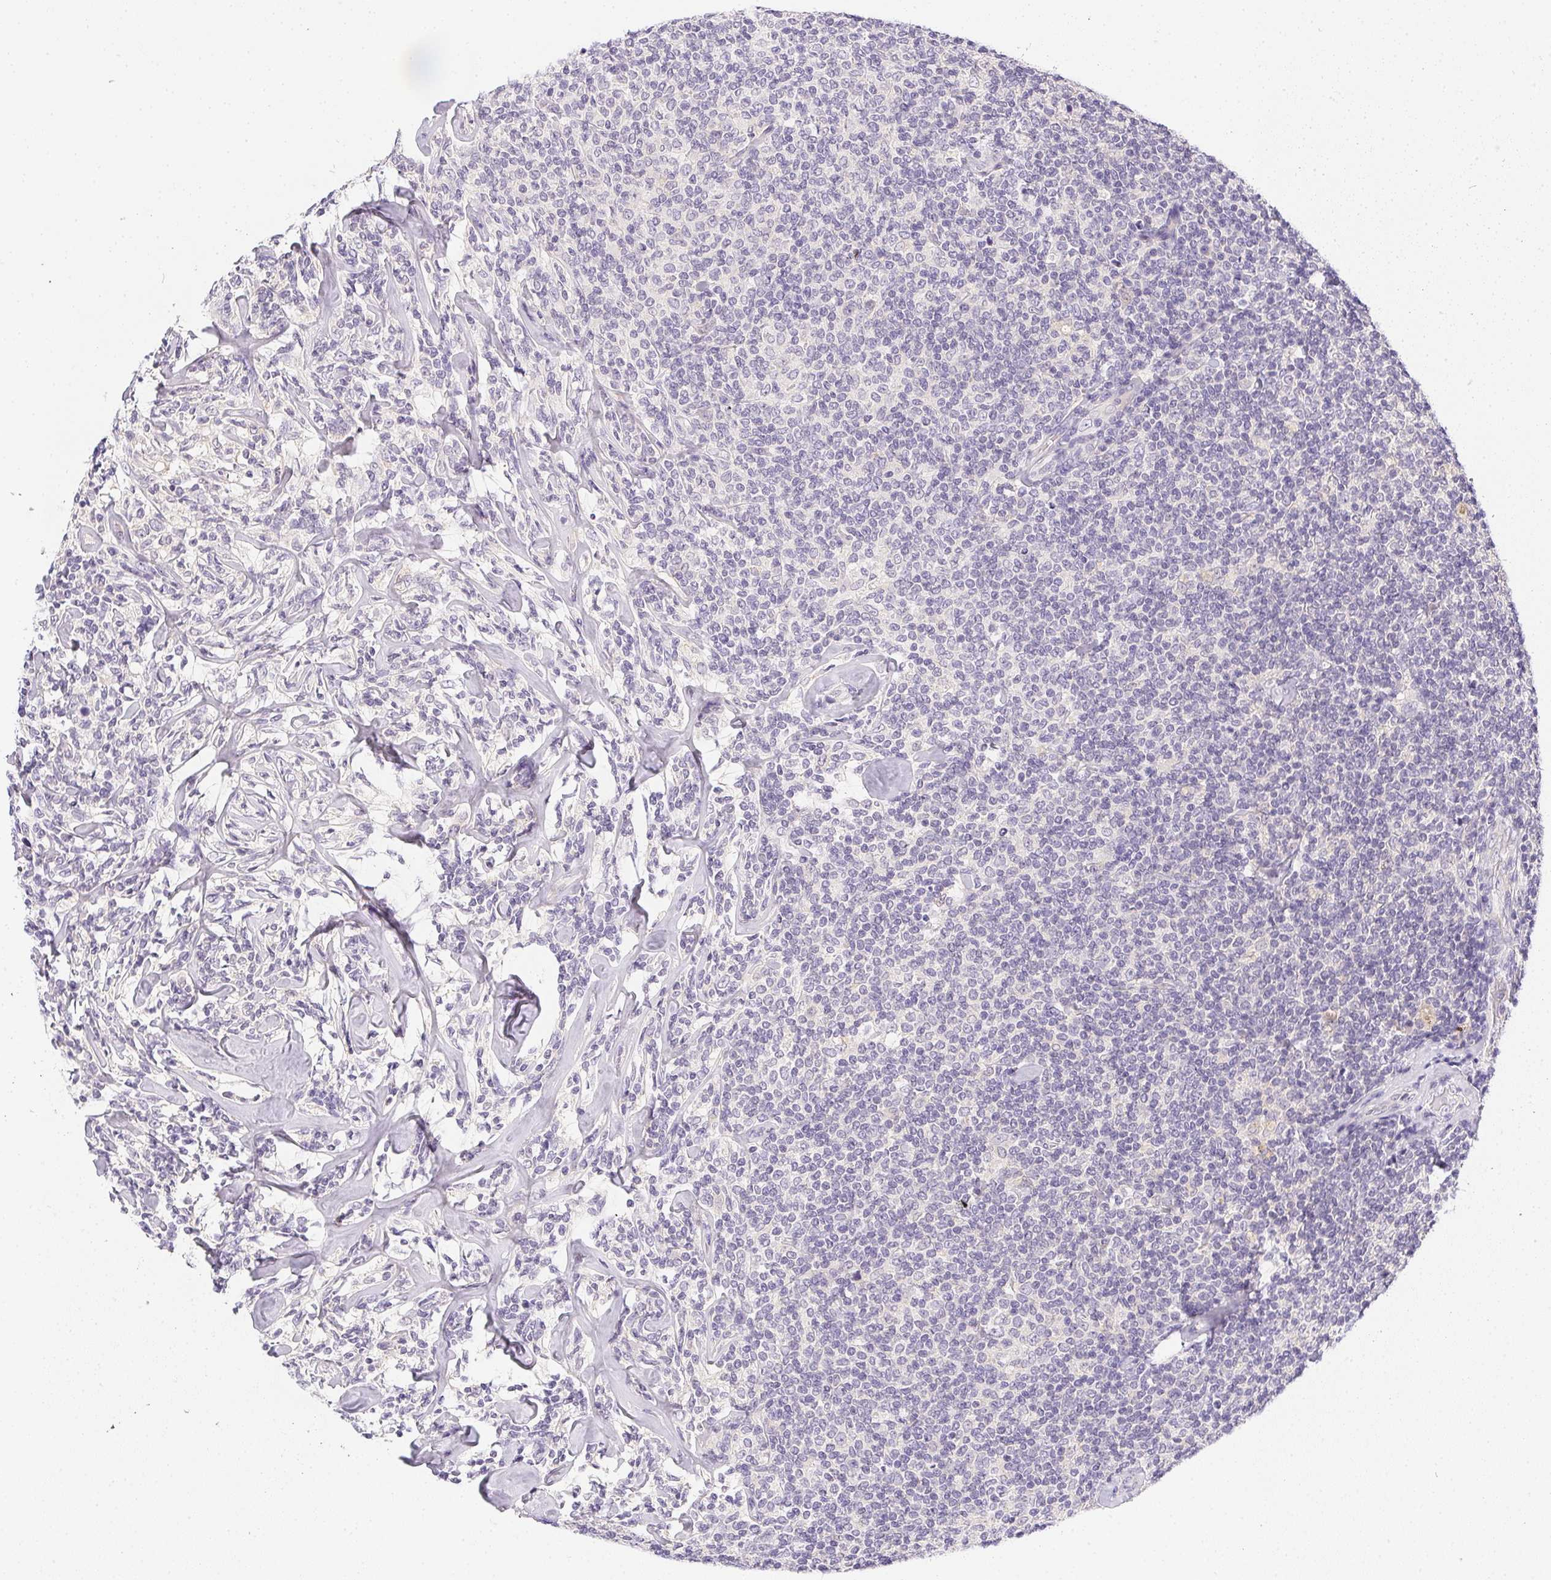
{"staining": {"intensity": "negative", "quantity": "none", "location": "none"}, "tissue": "lymphoma", "cell_type": "Tumor cells", "image_type": "cancer", "snomed": [{"axis": "morphology", "description": "Malignant lymphoma, non-Hodgkin's type, Low grade"}, {"axis": "topography", "description": "Lymph node"}], "caption": "Immunohistochemistry histopathology image of malignant lymphoma, non-Hodgkin's type (low-grade) stained for a protein (brown), which exhibits no expression in tumor cells.", "gene": "SLC17A7", "patient": {"sex": "female", "age": 56}}